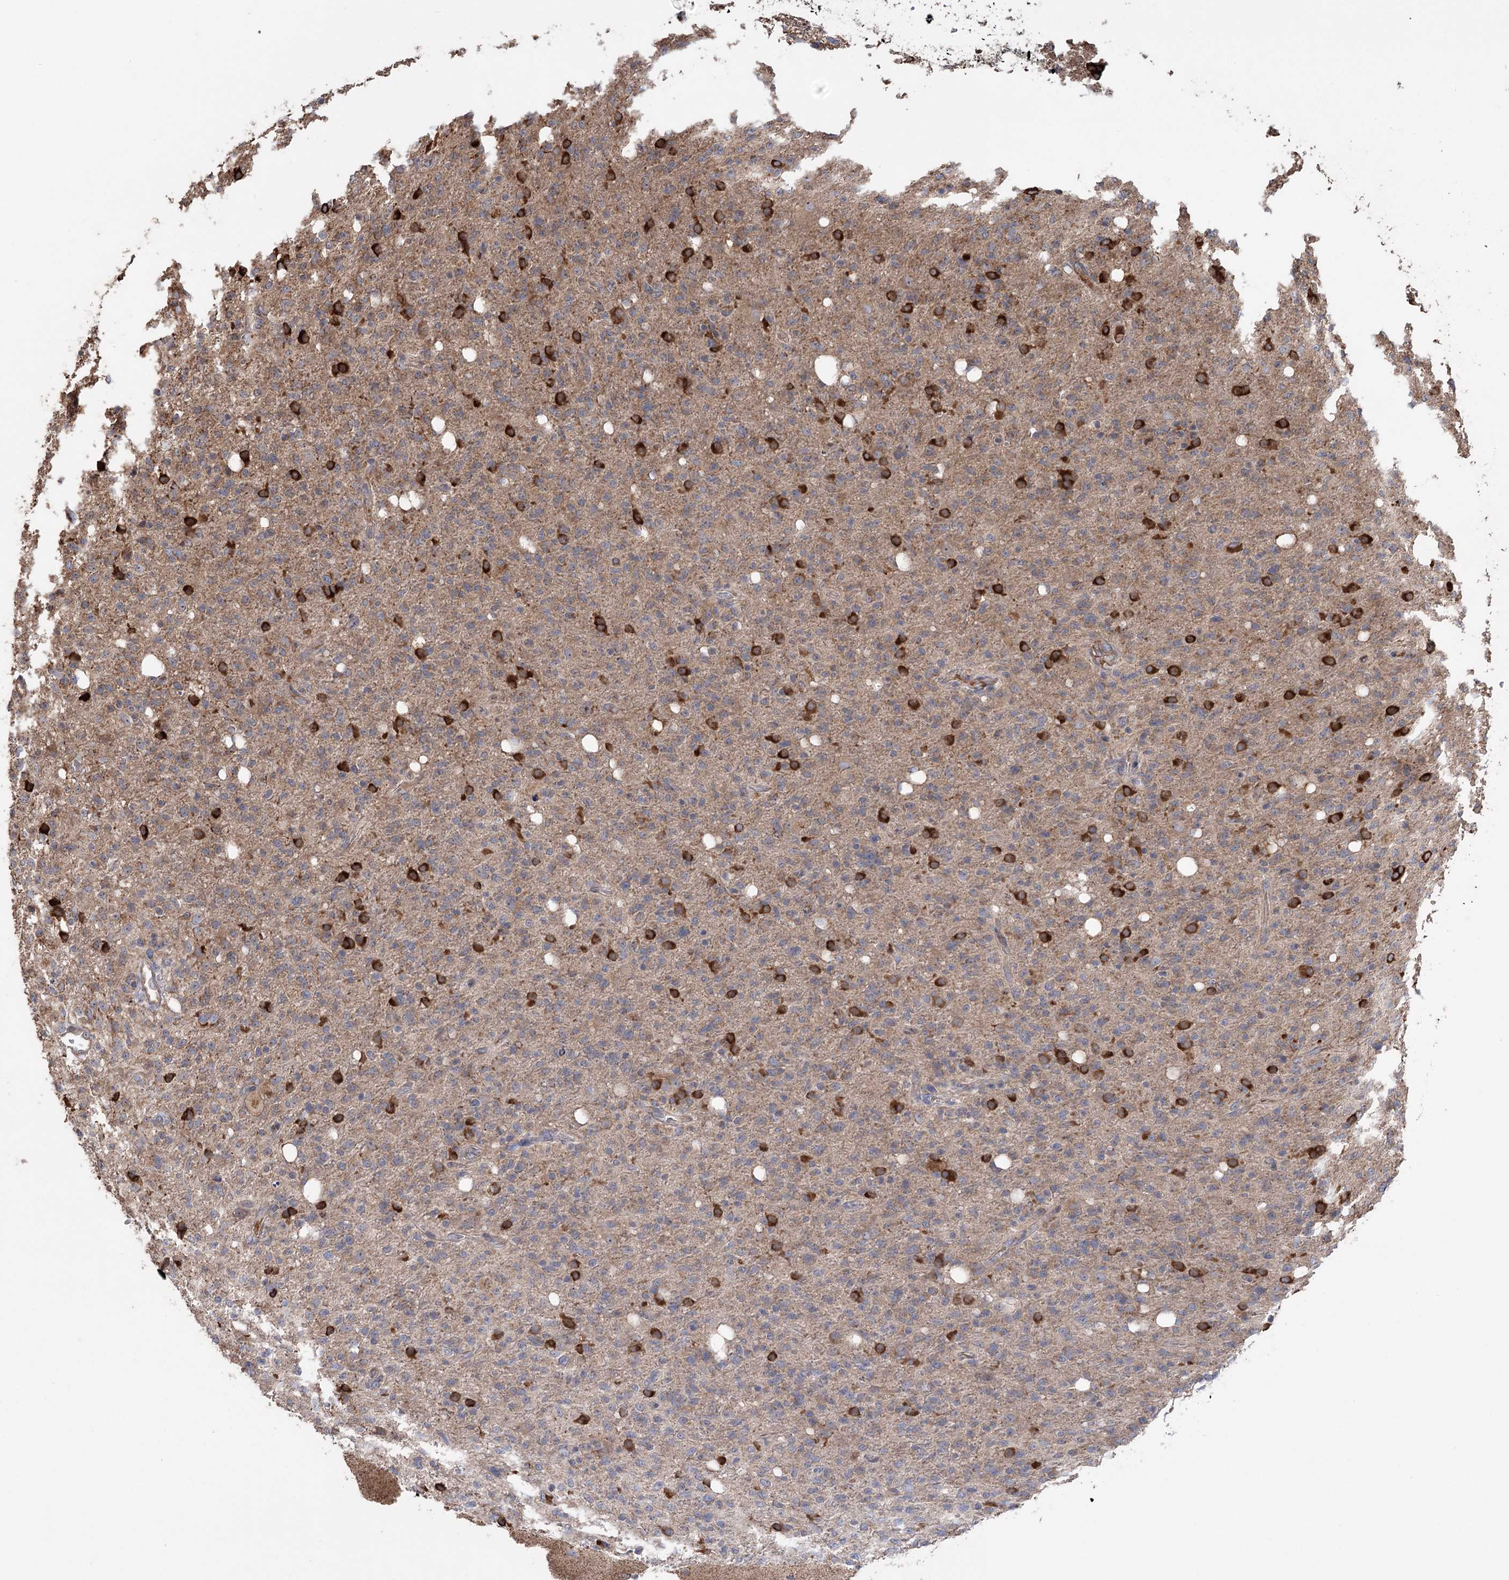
{"staining": {"intensity": "strong", "quantity": "<25%", "location": "cytoplasmic/membranous"}, "tissue": "glioma", "cell_type": "Tumor cells", "image_type": "cancer", "snomed": [{"axis": "morphology", "description": "Glioma, malignant, High grade"}, {"axis": "topography", "description": "Brain"}], "caption": "Immunohistochemical staining of high-grade glioma (malignant) shows strong cytoplasmic/membranous protein staining in approximately <25% of tumor cells. The protein is stained brown, and the nuclei are stained in blue (DAB IHC with brightfield microscopy, high magnification).", "gene": "RWDD4", "patient": {"sex": "female", "age": 57}}